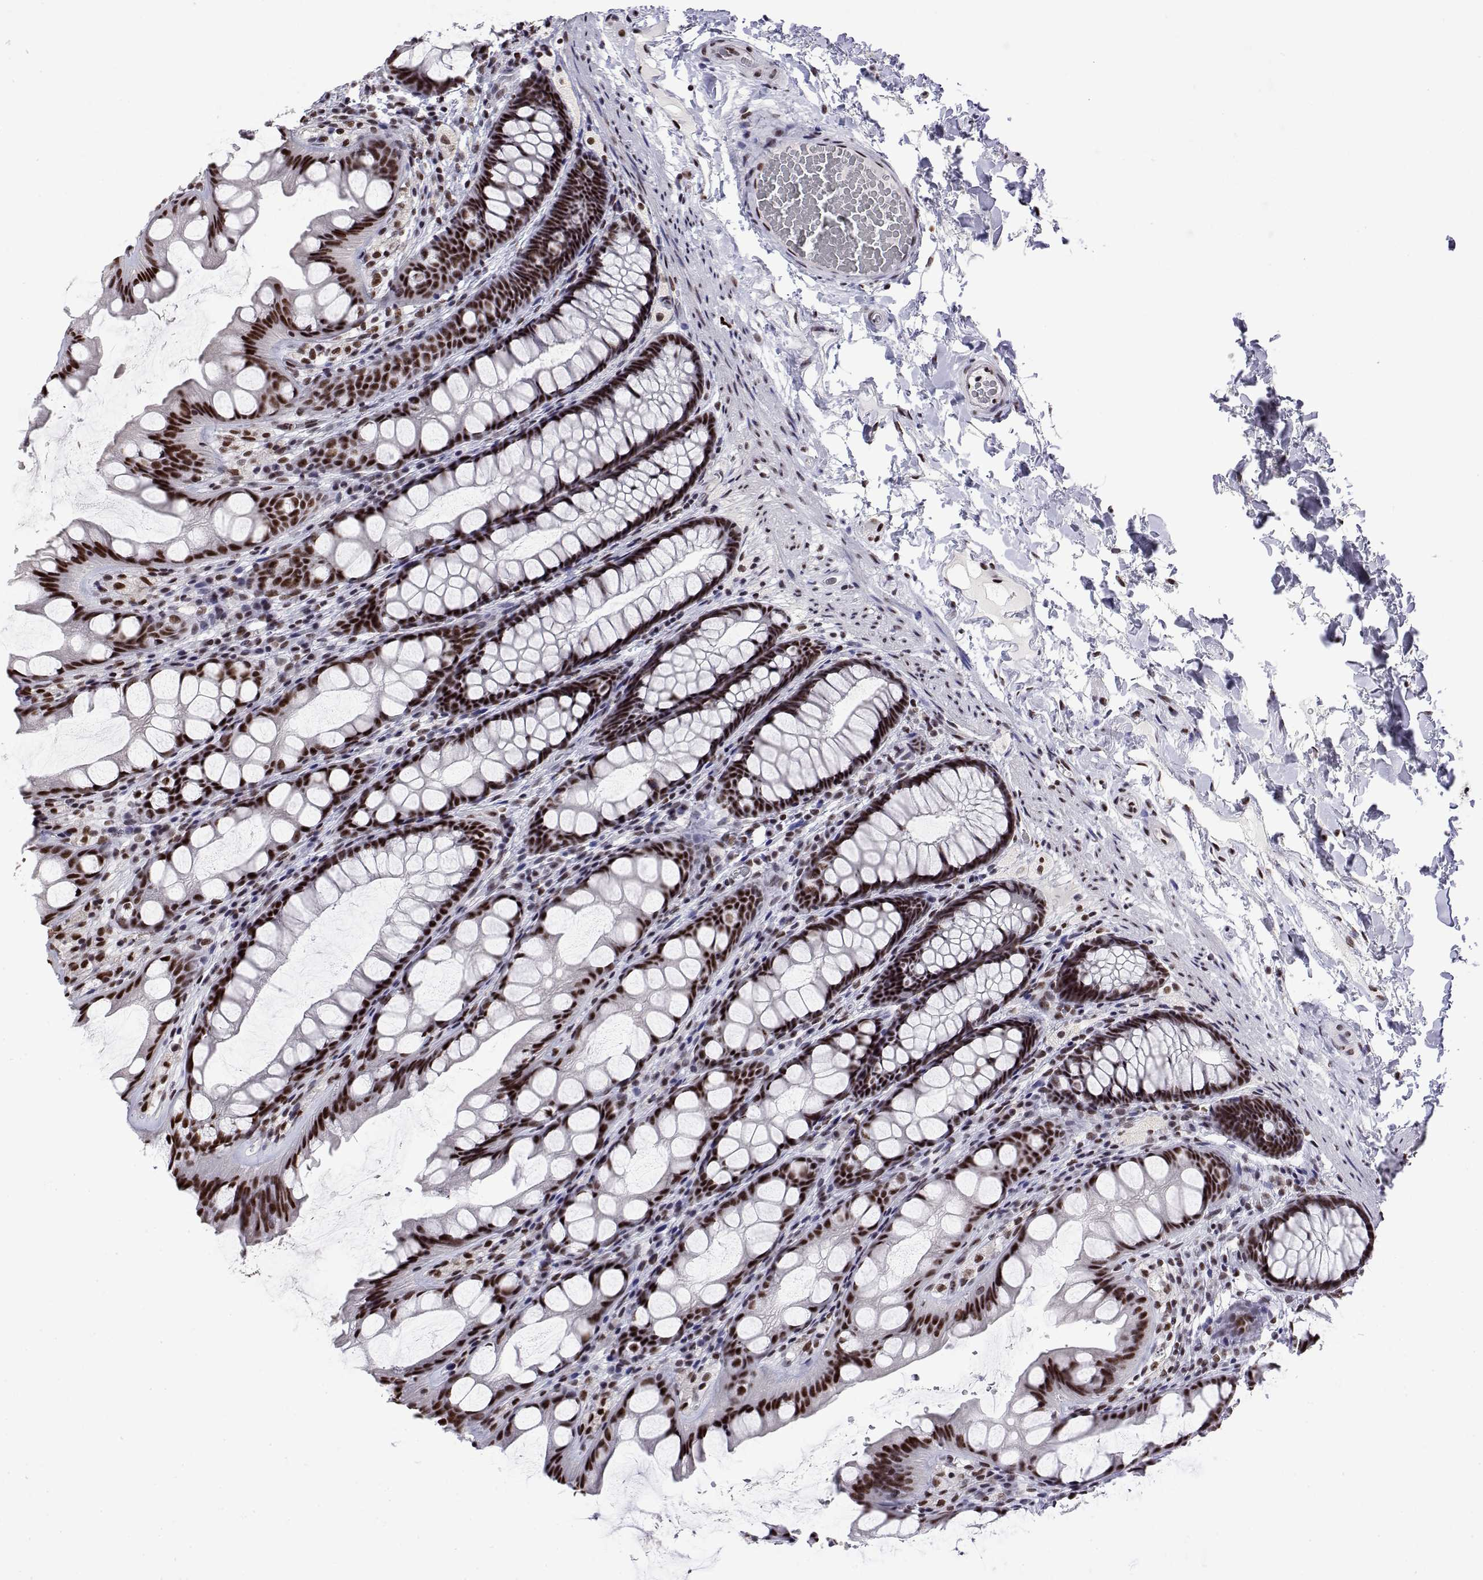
{"staining": {"intensity": "negative", "quantity": "none", "location": "none"}, "tissue": "colon", "cell_type": "Endothelial cells", "image_type": "normal", "snomed": [{"axis": "morphology", "description": "Normal tissue, NOS"}, {"axis": "topography", "description": "Colon"}], "caption": "Photomicrograph shows no protein staining in endothelial cells of normal colon. (Brightfield microscopy of DAB (3,3'-diaminobenzidine) IHC at high magnification).", "gene": "POLDIP3", "patient": {"sex": "male", "age": 47}}